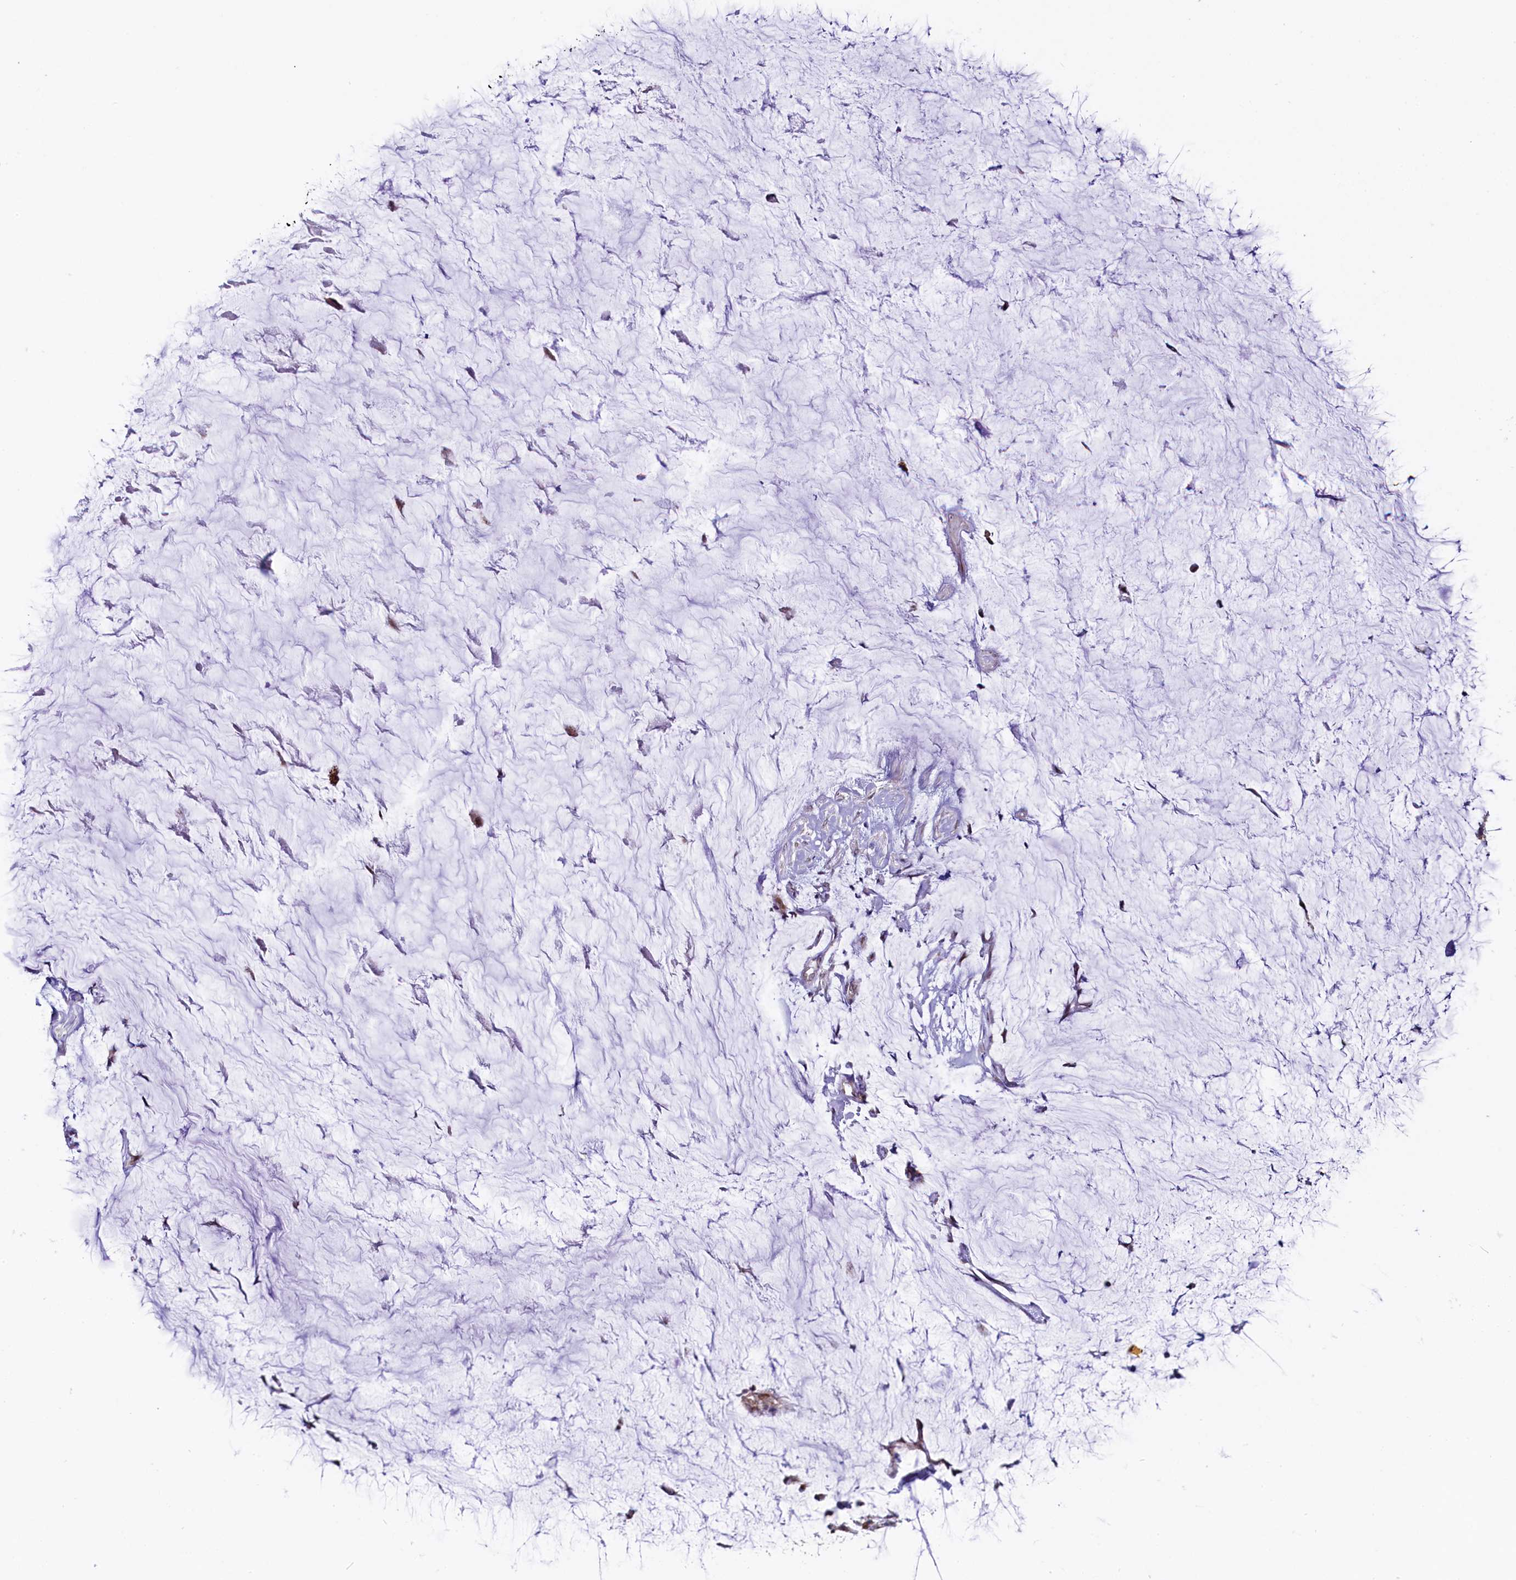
{"staining": {"intensity": "weak", "quantity": ">75%", "location": "cytoplasmic/membranous,nuclear"}, "tissue": "ovarian cancer", "cell_type": "Tumor cells", "image_type": "cancer", "snomed": [{"axis": "morphology", "description": "Cystadenocarcinoma, mucinous, NOS"}, {"axis": "topography", "description": "Ovary"}], "caption": "Immunohistochemistry (IHC) image of human ovarian cancer (mucinous cystadenocarcinoma) stained for a protein (brown), which demonstrates low levels of weak cytoplasmic/membranous and nuclear positivity in approximately >75% of tumor cells.", "gene": "CIAPIN1", "patient": {"sex": "female", "age": 39}}